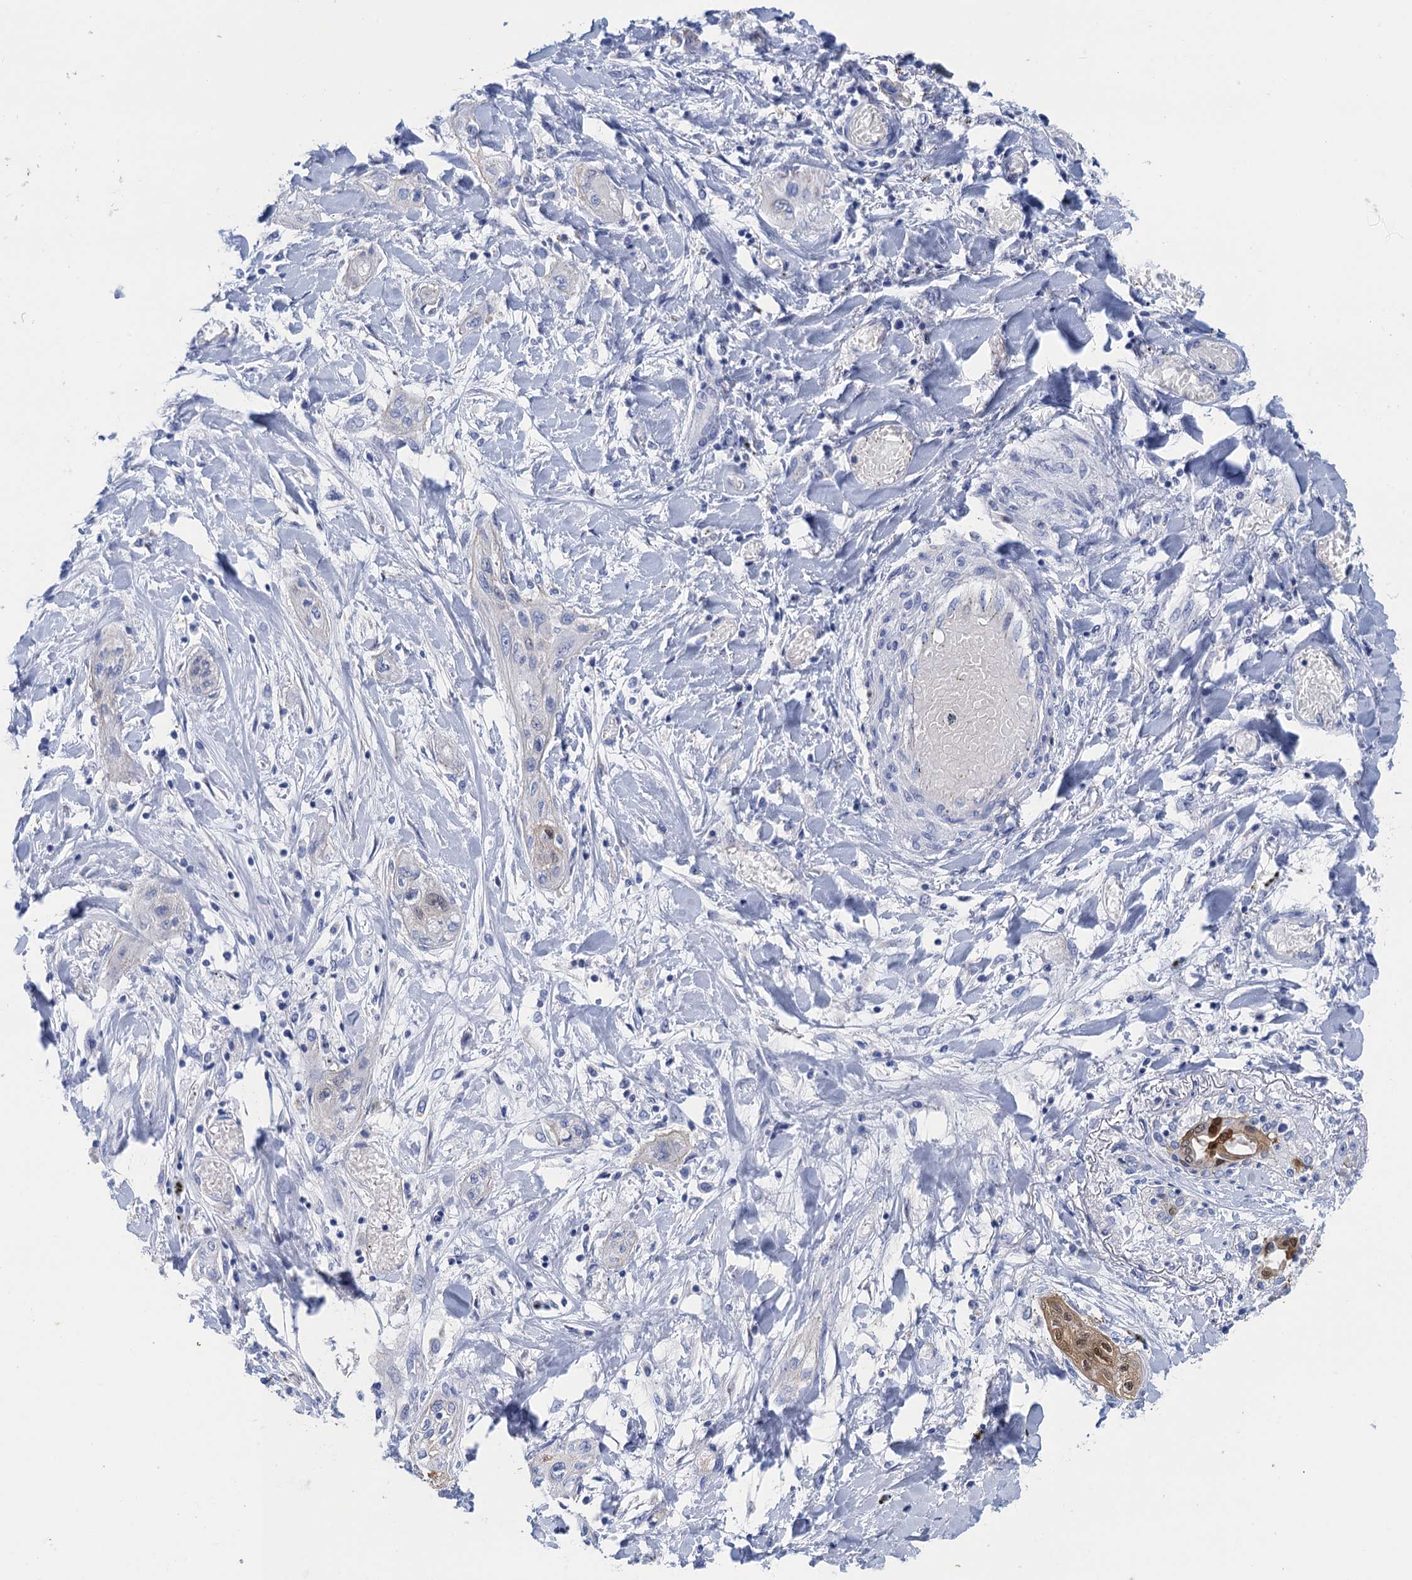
{"staining": {"intensity": "moderate", "quantity": "<25%", "location": "cytoplasmic/membranous,nuclear"}, "tissue": "lung cancer", "cell_type": "Tumor cells", "image_type": "cancer", "snomed": [{"axis": "morphology", "description": "Squamous cell carcinoma, NOS"}, {"axis": "topography", "description": "Lung"}], "caption": "Immunohistochemistry (IHC) histopathology image of human lung cancer (squamous cell carcinoma) stained for a protein (brown), which displays low levels of moderate cytoplasmic/membranous and nuclear staining in about <25% of tumor cells.", "gene": "CALML5", "patient": {"sex": "female", "age": 47}}